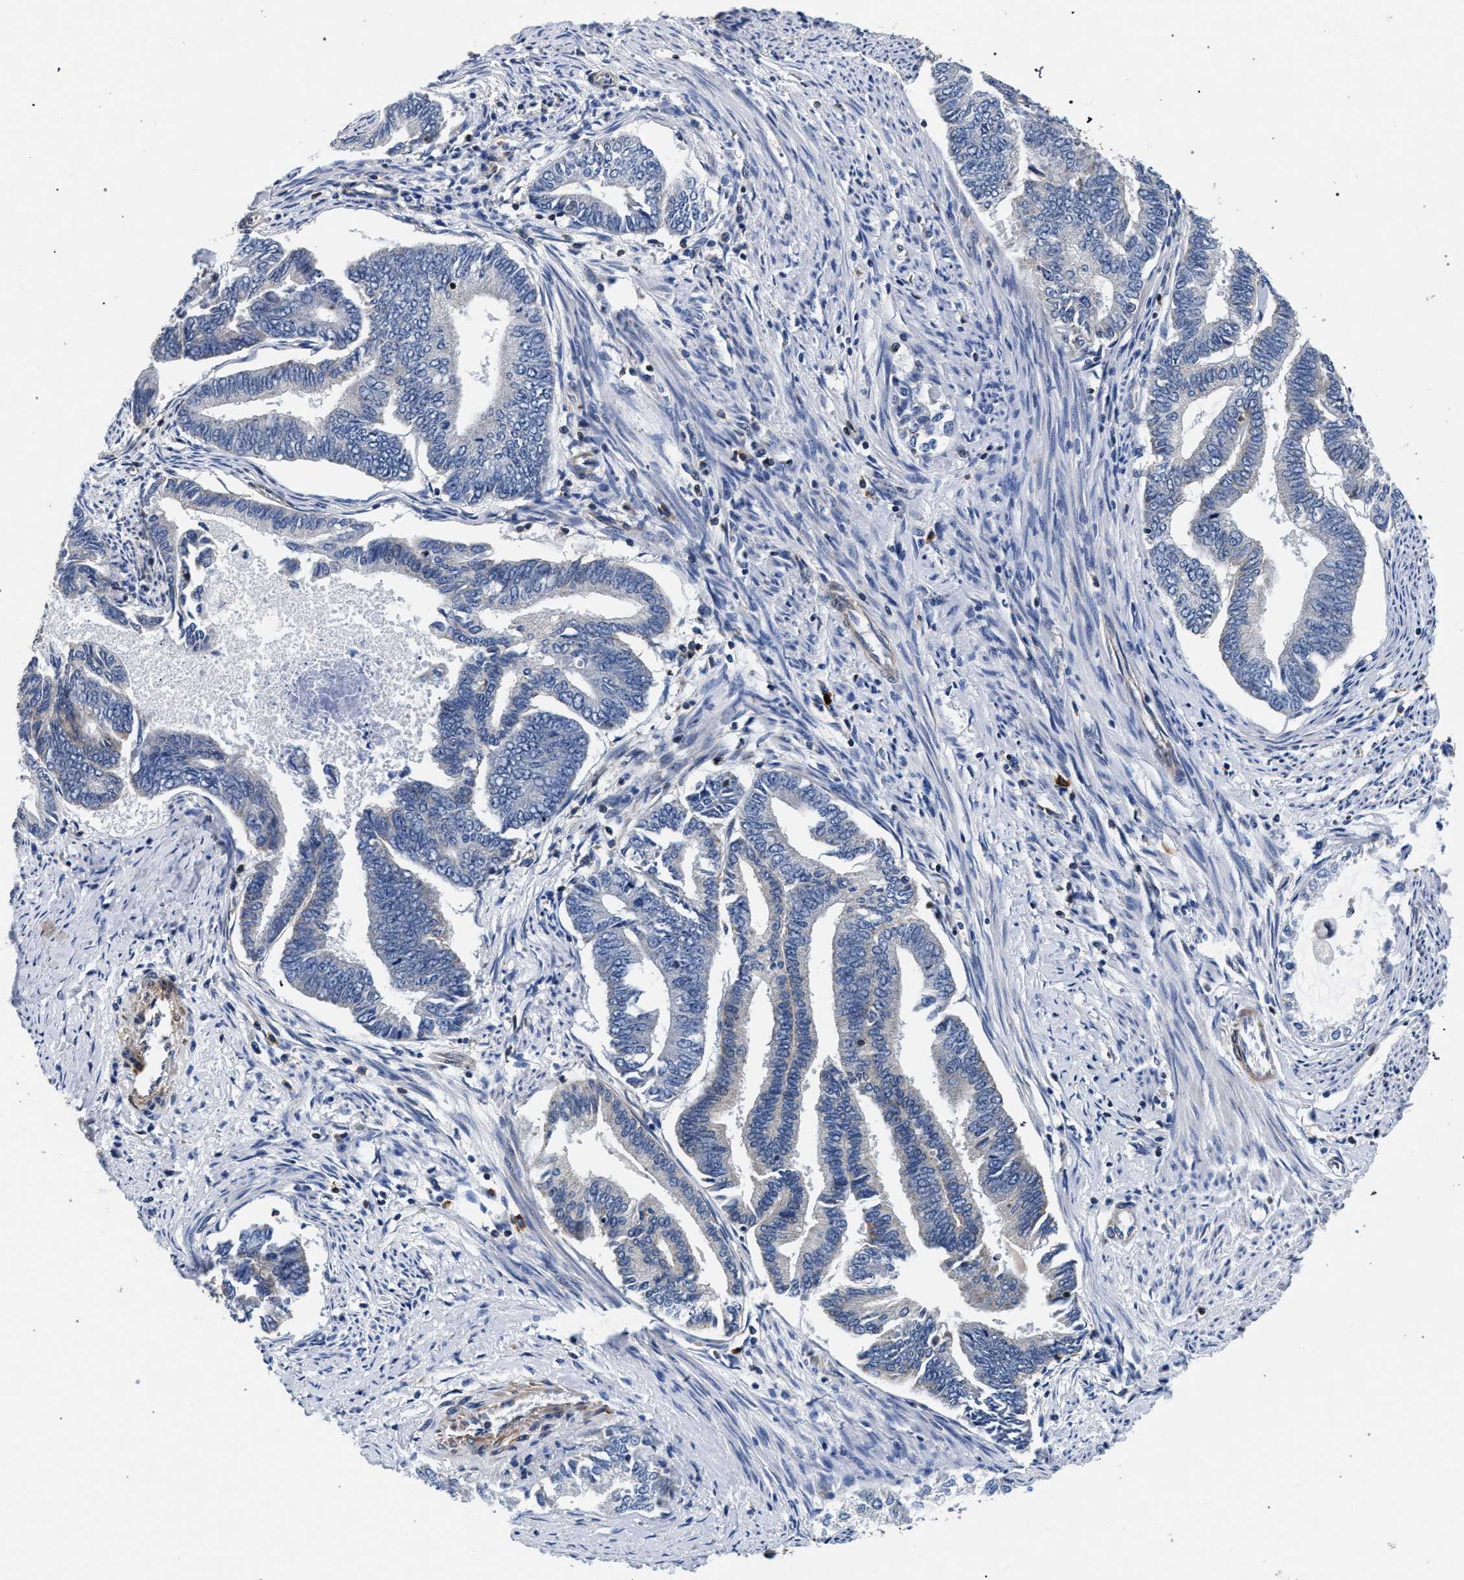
{"staining": {"intensity": "negative", "quantity": "none", "location": "none"}, "tissue": "endometrial cancer", "cell_type": "Tumor cells", "image_type": "cancer", "snomed": [{"axis": "morphology", "description": "Adenocarcinoma, NOS"}, {"axis": "topography", "description": "Endometrium"}], "caption": "Tumor cells show no significant protein staining in endometrial adenocarcinoma.", "gene": "LASP1", "patient": {"sex": "female", "age": 86}}